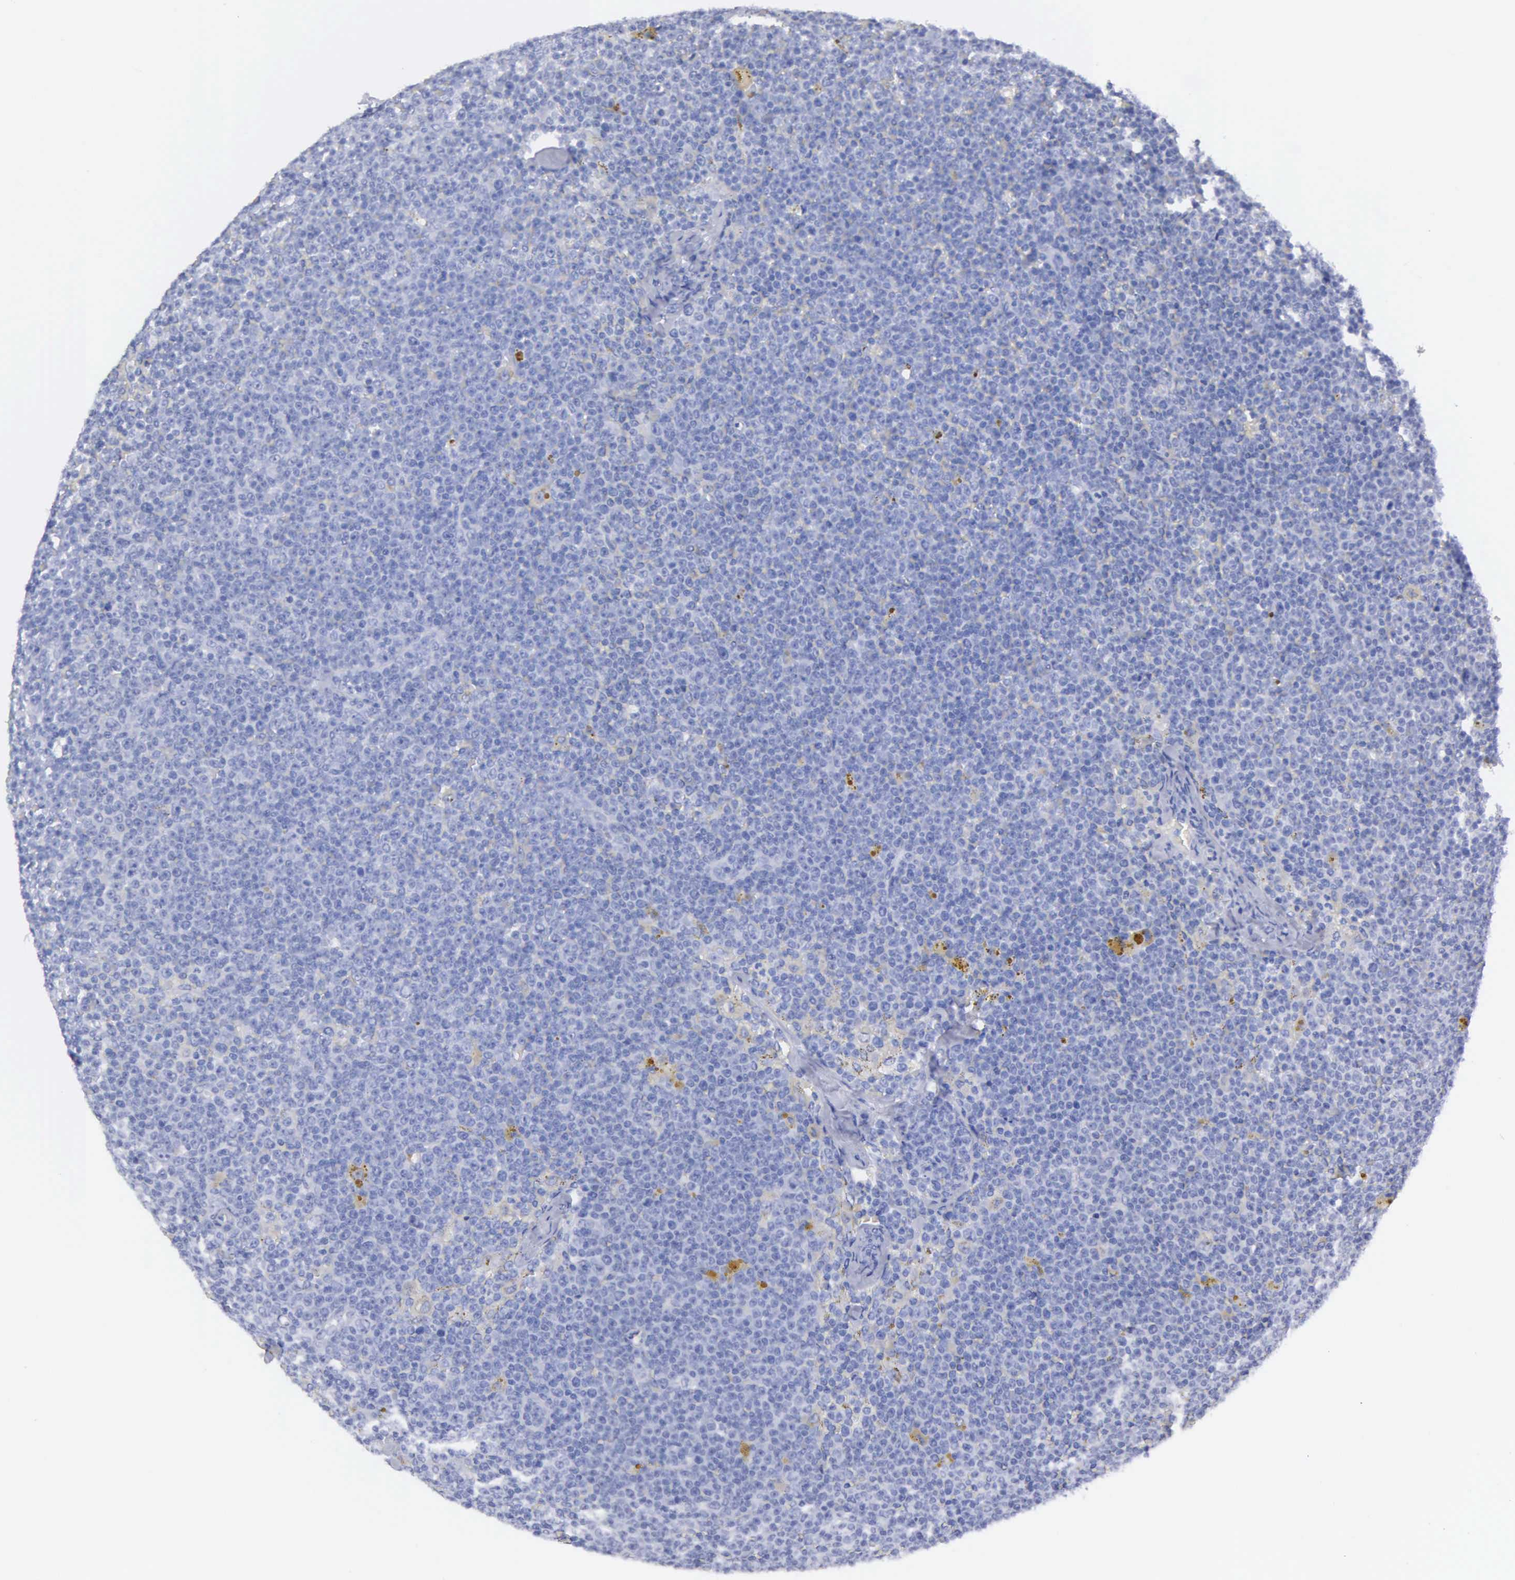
{"staining": {"intensity": "negative", "quantity": "none", "location": "none"}, "tissue": "lymphoma", "cell_type": "Tumor cells", "image_type": "cancer", "snomed": [{"axis": "morphology", "description": "Malignant lymphoma, non-Hodgkin's type, Low grade"}, {"axis": "topography", "description": "Lymph node"}], "caption": "Human lymphoma stained for a protein using immunohistochemistry (IHC) reveals no positivity in tumor cells.", "gene": "CYP19A1", "patient": {"sex": "male", "age": 50}}